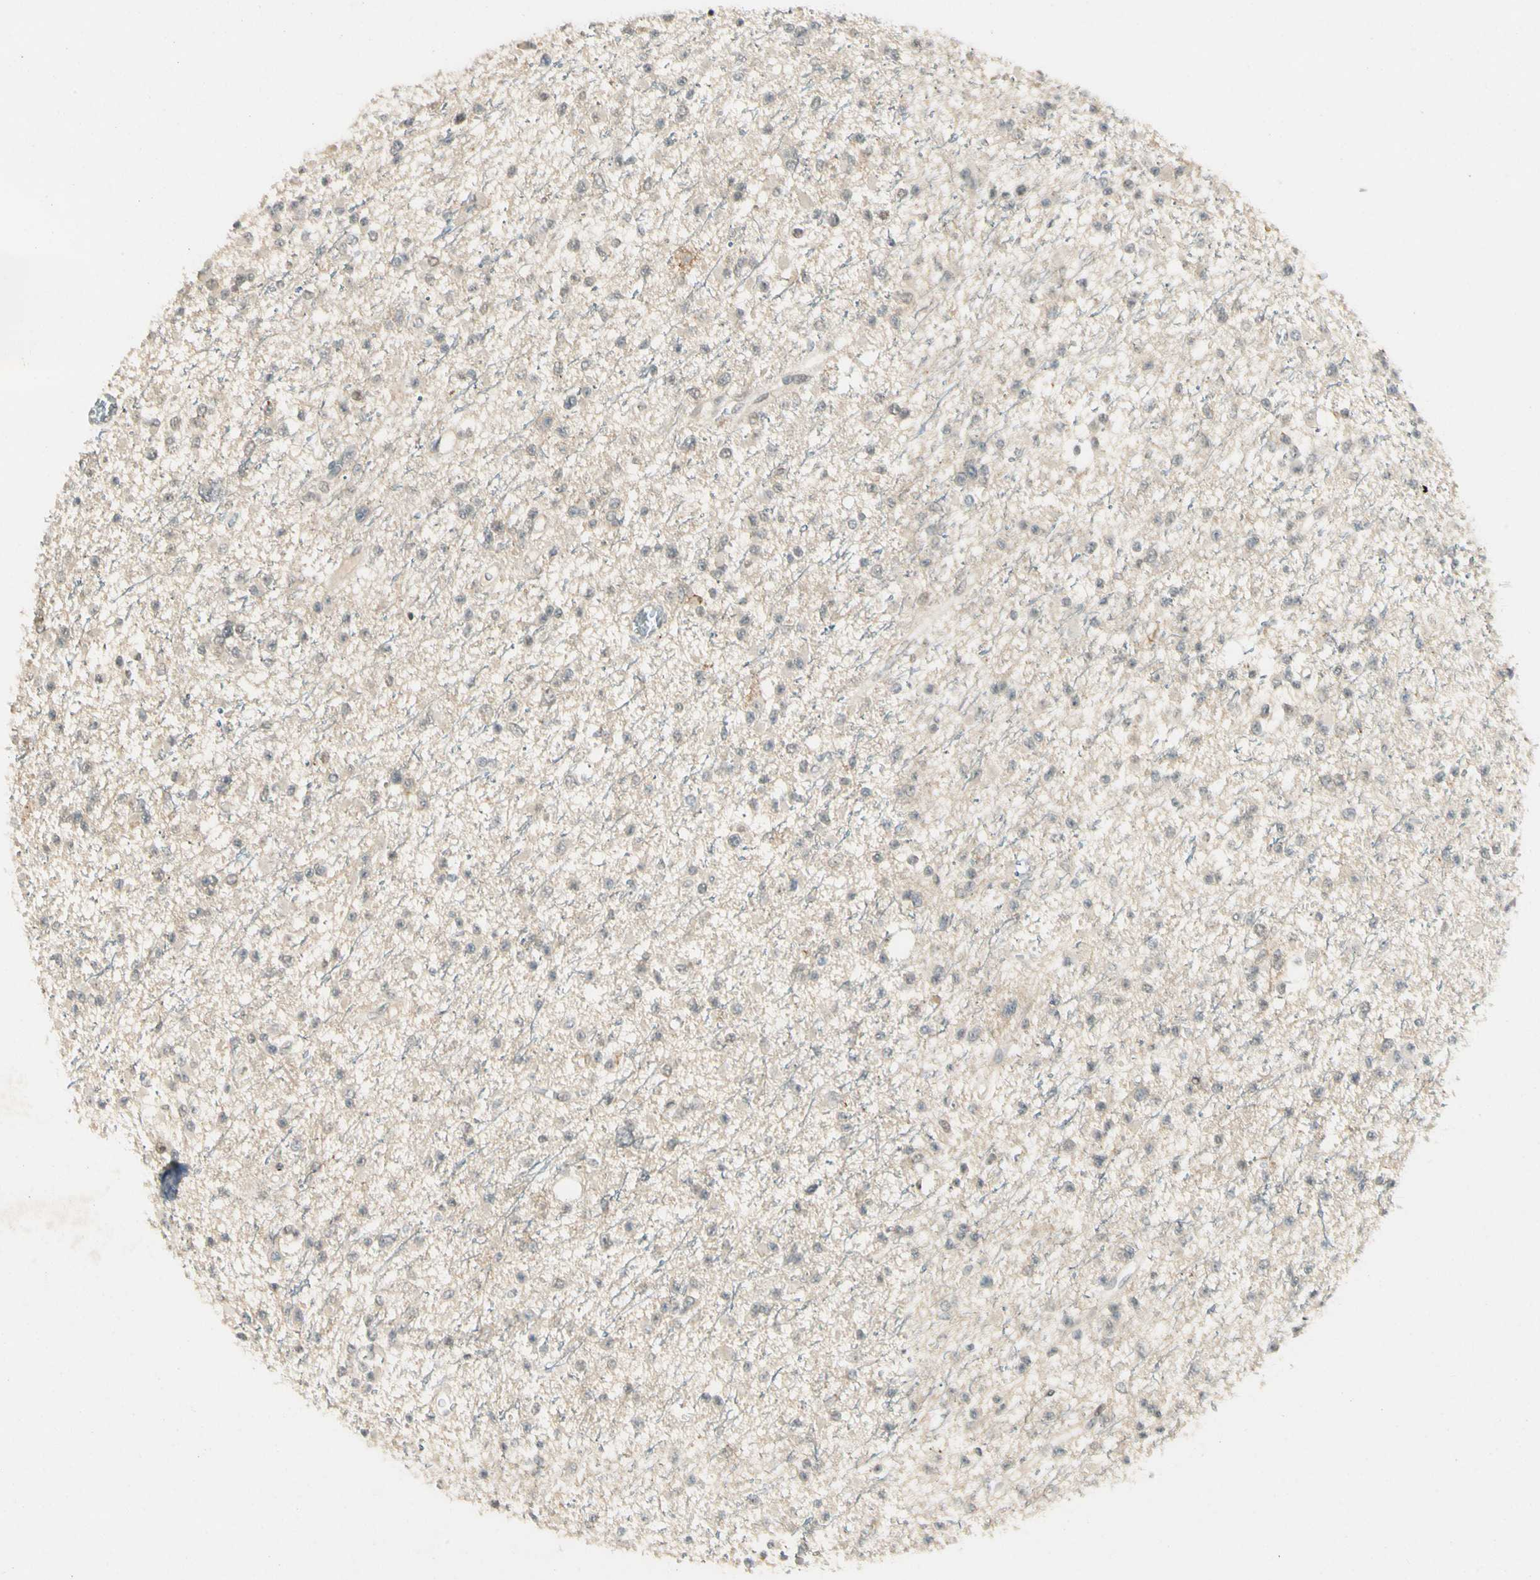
{"staining": {"intensity": "negative", "quantity": "none", "location": "none"}, "tissue": "glioma", "cell_type": "Tumor cells", "image_type": "cancer", "snomed": [{"axis": "morphology", "description": "Glioma, malignant, Low grade"}, {"axis": "topography", "description": "Brain"}], "caption": "Tumor cells show no significant positivity in malignant glioma (low-grade).", "gene": "FNDC3B", "patient": {"sex": "female", "age": 22}}